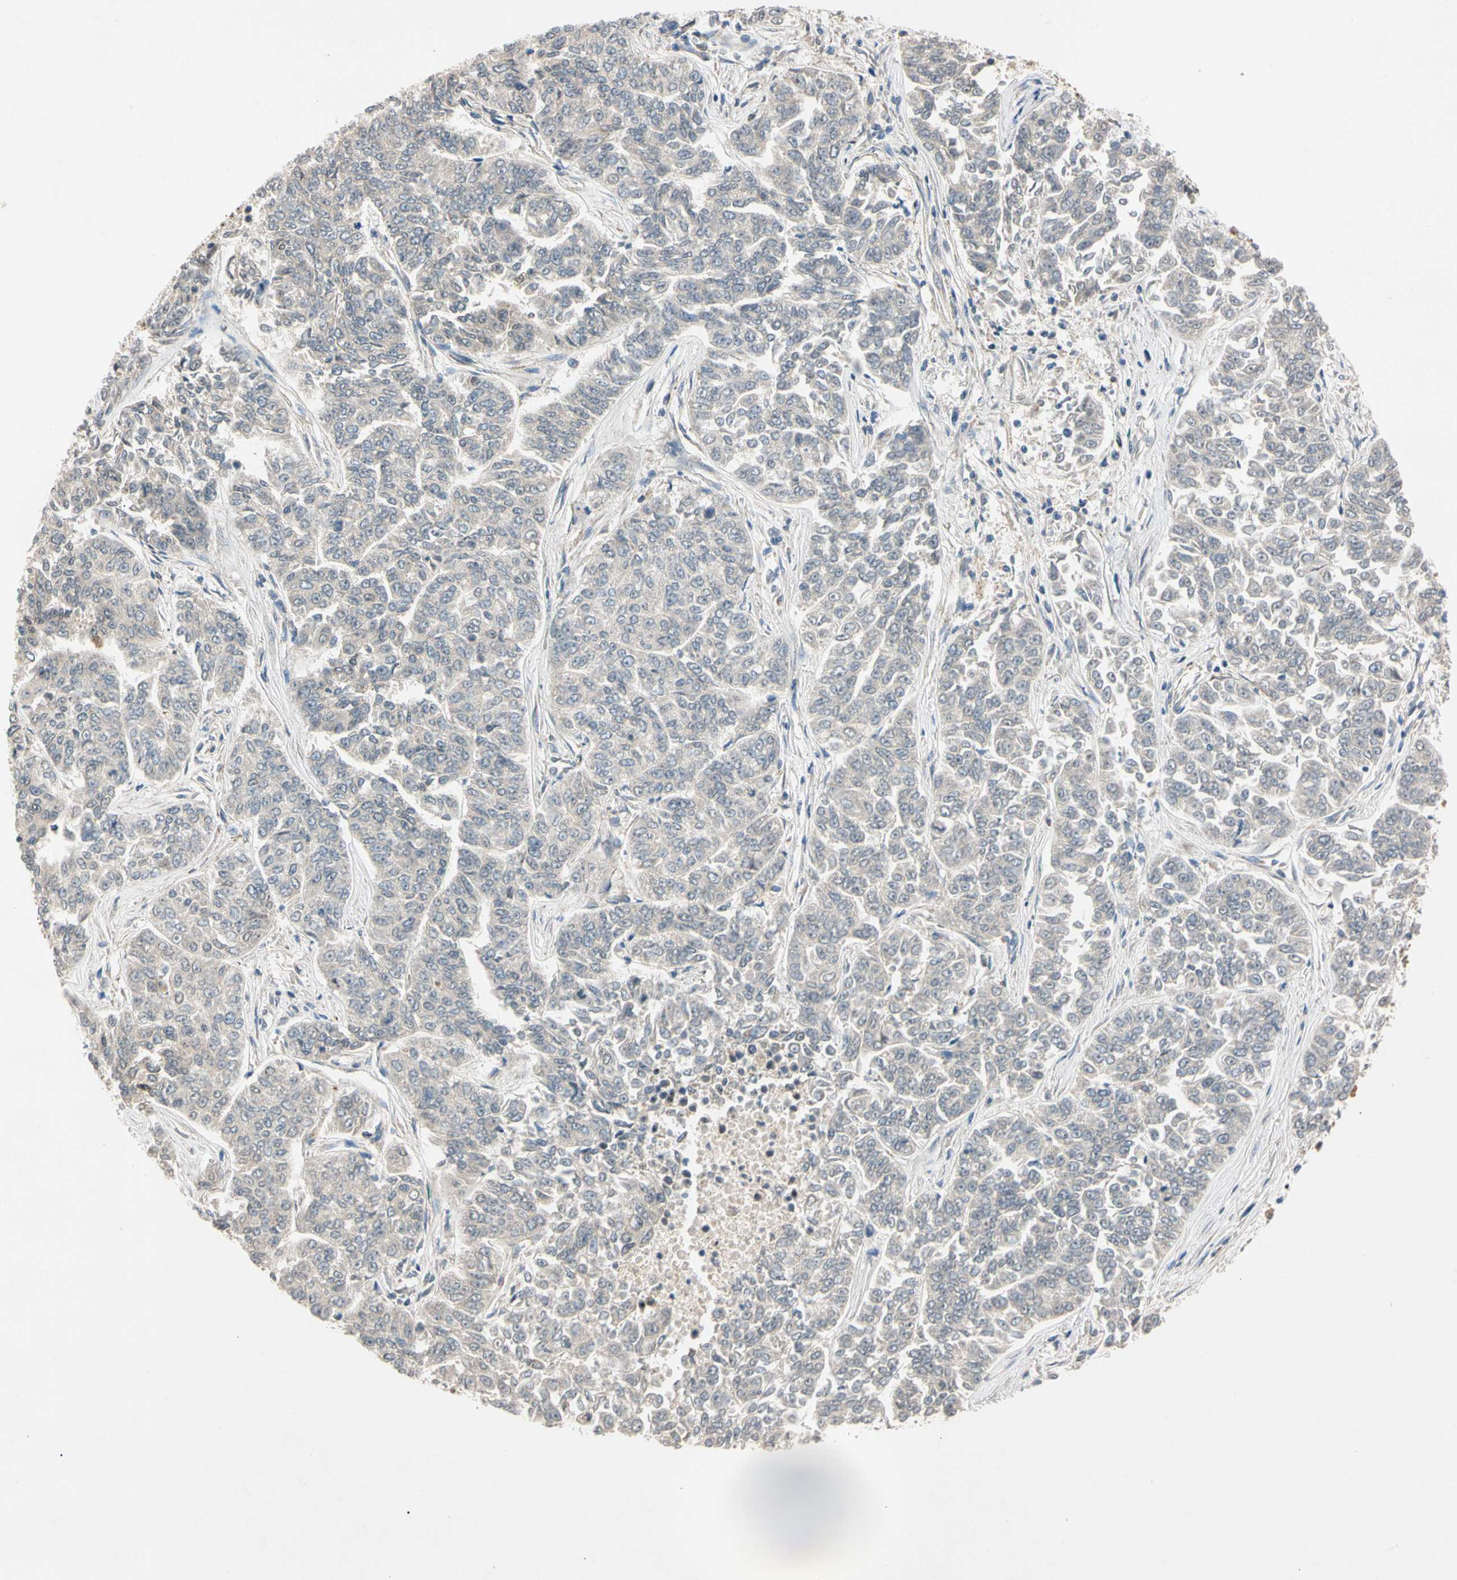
{"staining": {"intensity": "negative", "quantity": "none", "location": "none"}, "tissue": "lung cancer", "cell_type": "Tumor cells", "image_type": "cancer", "snomed": [{"axis": "morphology", "description": "Adenocarcinoma, NOS"}, {"axis": "topography", "description": "Lung"}], "caption": "A high-resolution image shows immunohistochemistry (IHC) staining of lung cancer (adenocarcinoma), which demonstrates no significant expression in tumor cells.", "gene": "RIOX2", "patient": {"sex": "male", "age": 84}}